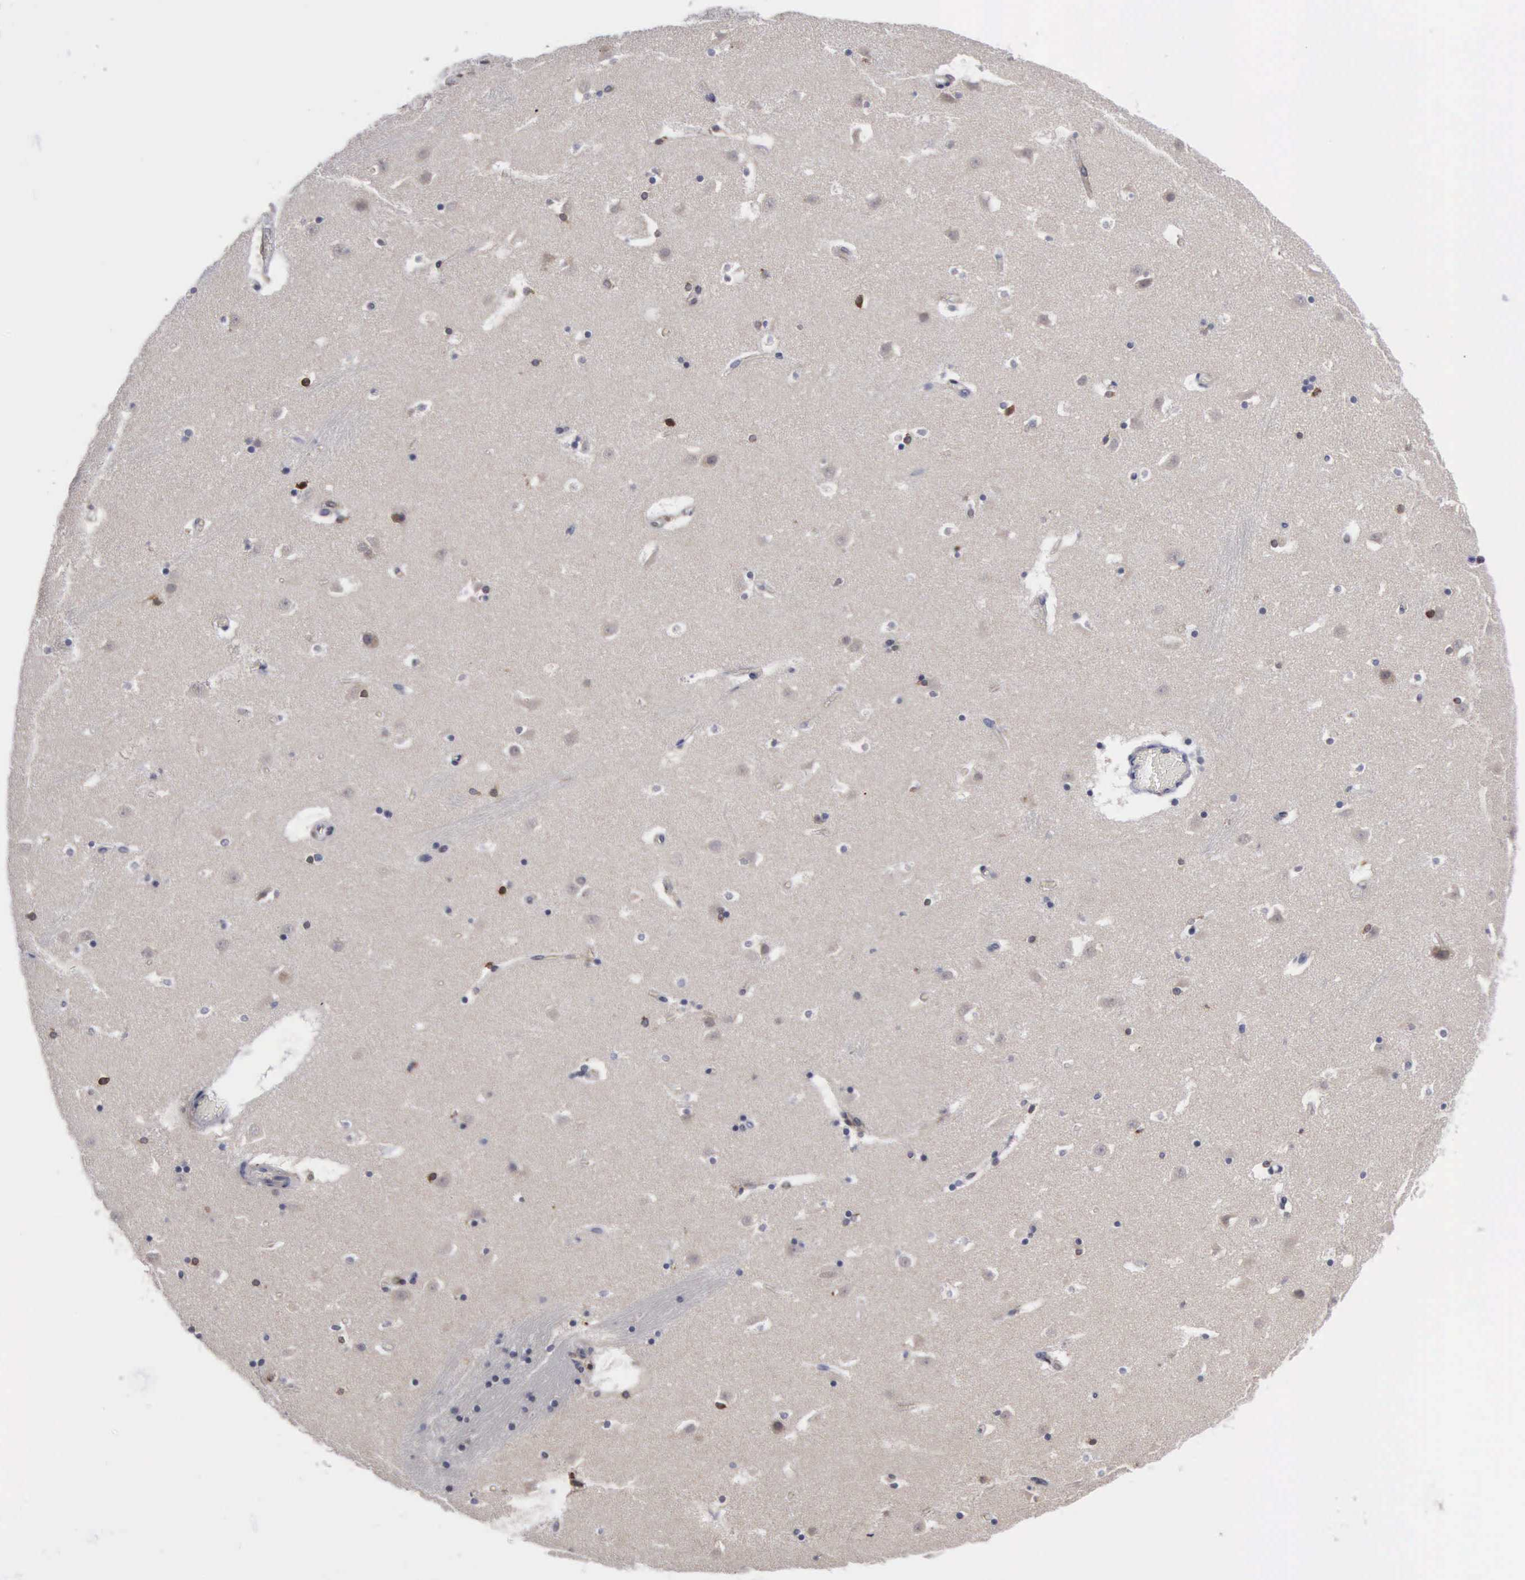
{"staining": {"intensity": "weak", "quantity": "<25%", "location": "cytoplasmic/membranous,nuclear"}, "tissue": "caudate", "cell_type": "Glial cells", "image_type": "normal", "snomed": [{"axis": "morphology", "description": "Normal tissue, NOS"}, {"axis": "topography", "description": "Lateral ventricle wall"}], "caption": "DAB (3,3'-diaminobenzidine) immunohistochemical staining of normal human caudate reveals no significant positivity in glial cells.", "gene": "TRMT5", "patient": {"sex": "male", "age": 45}}